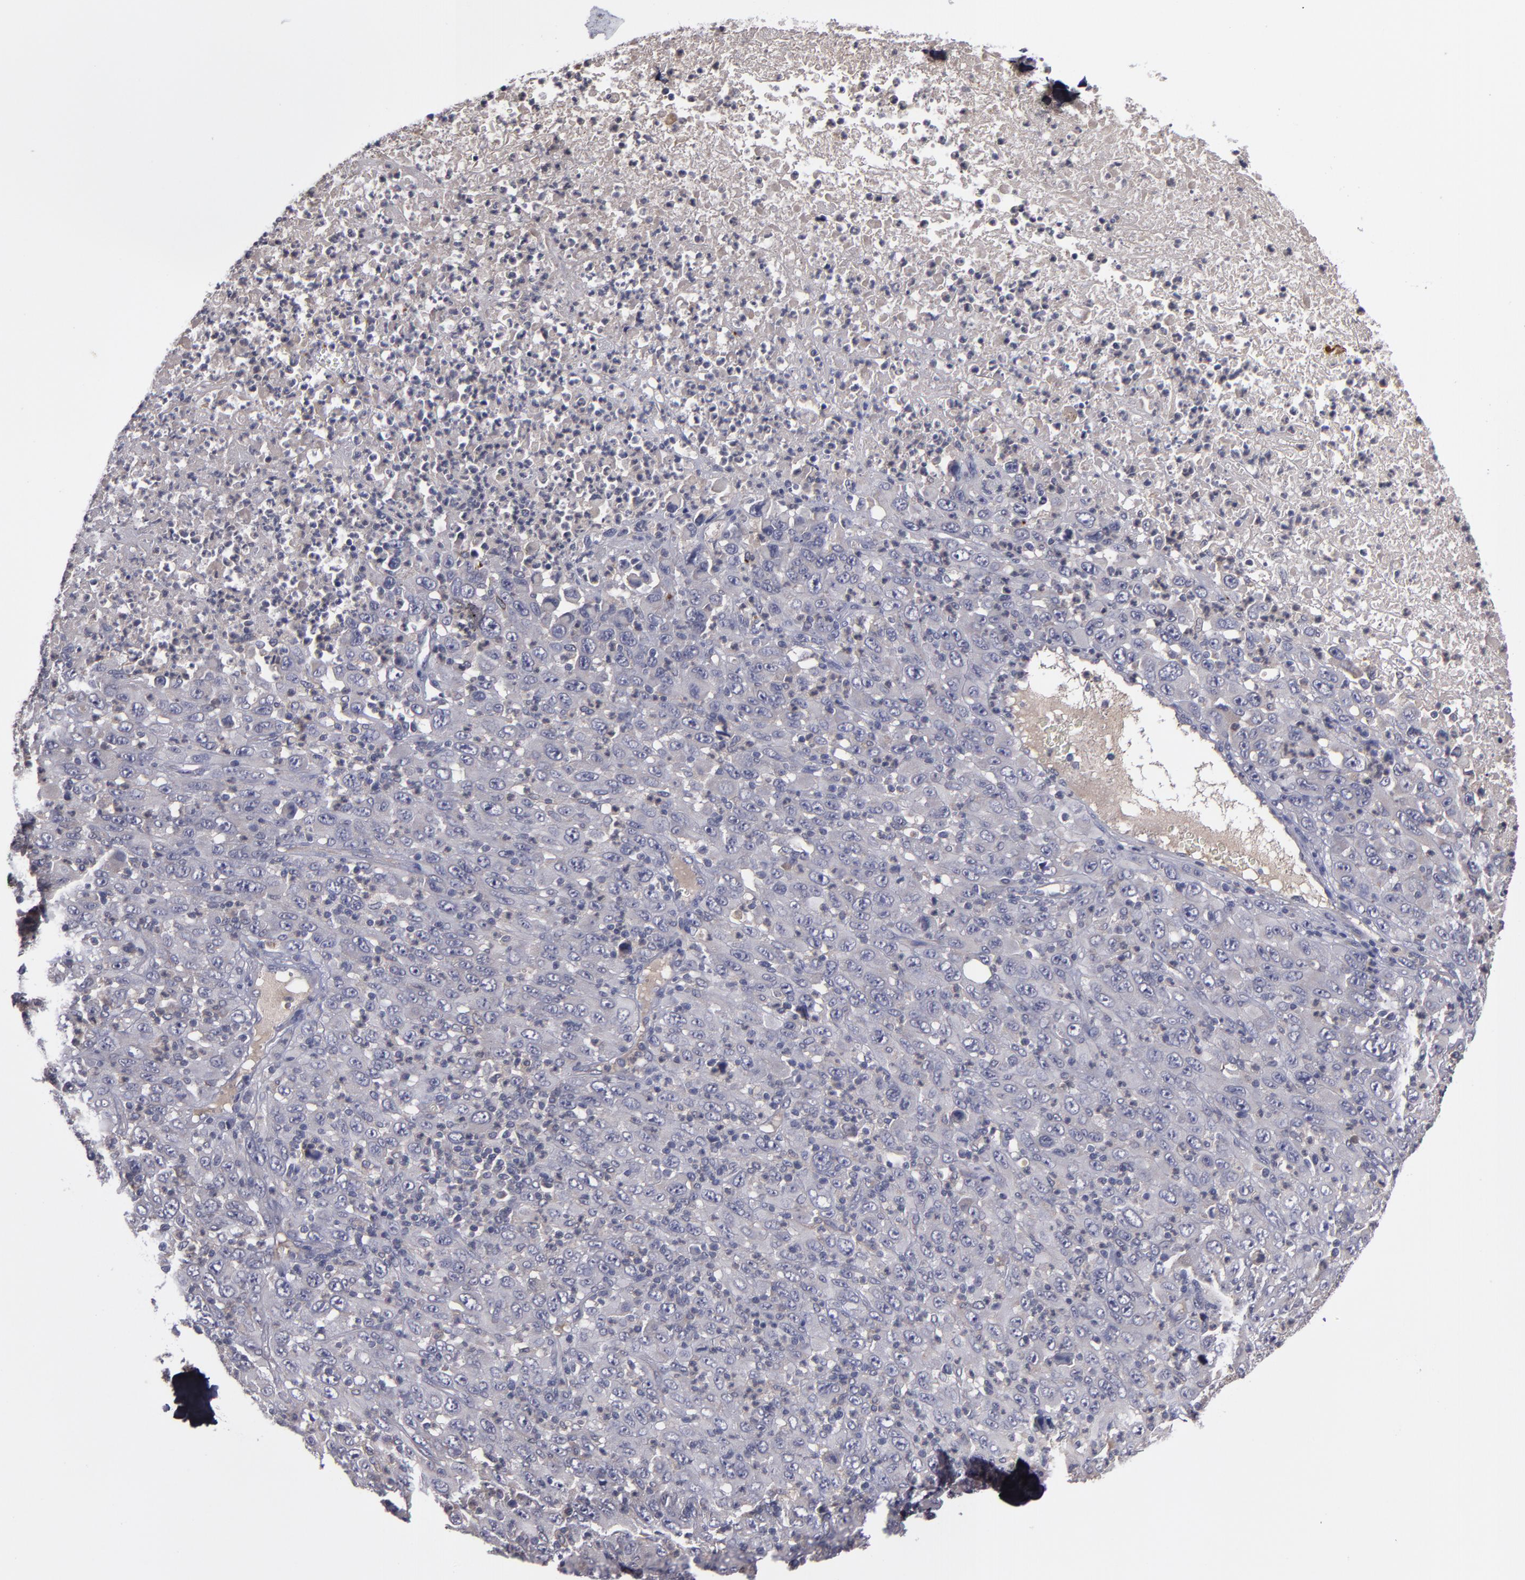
{"staining": {"intensity": "negative", "quantity": "none", "location": "none"}, "tissue": "melanoma", "cell_type": "Tumor cells", "image_type": "cancer", "snomed": [{"axis": "morphology", "description": "Malignant melanoma, Metastatic site"}, {"axis": "topography", "description": "Skin"}], "caption": "Immunohistochemistry (IHC) of melanoma reveals no staining in tumor cells. (DAB immunohistochemistry, high magnification).", "gene": "MMP11", "patient": {"sex": "female", "age": 56}}